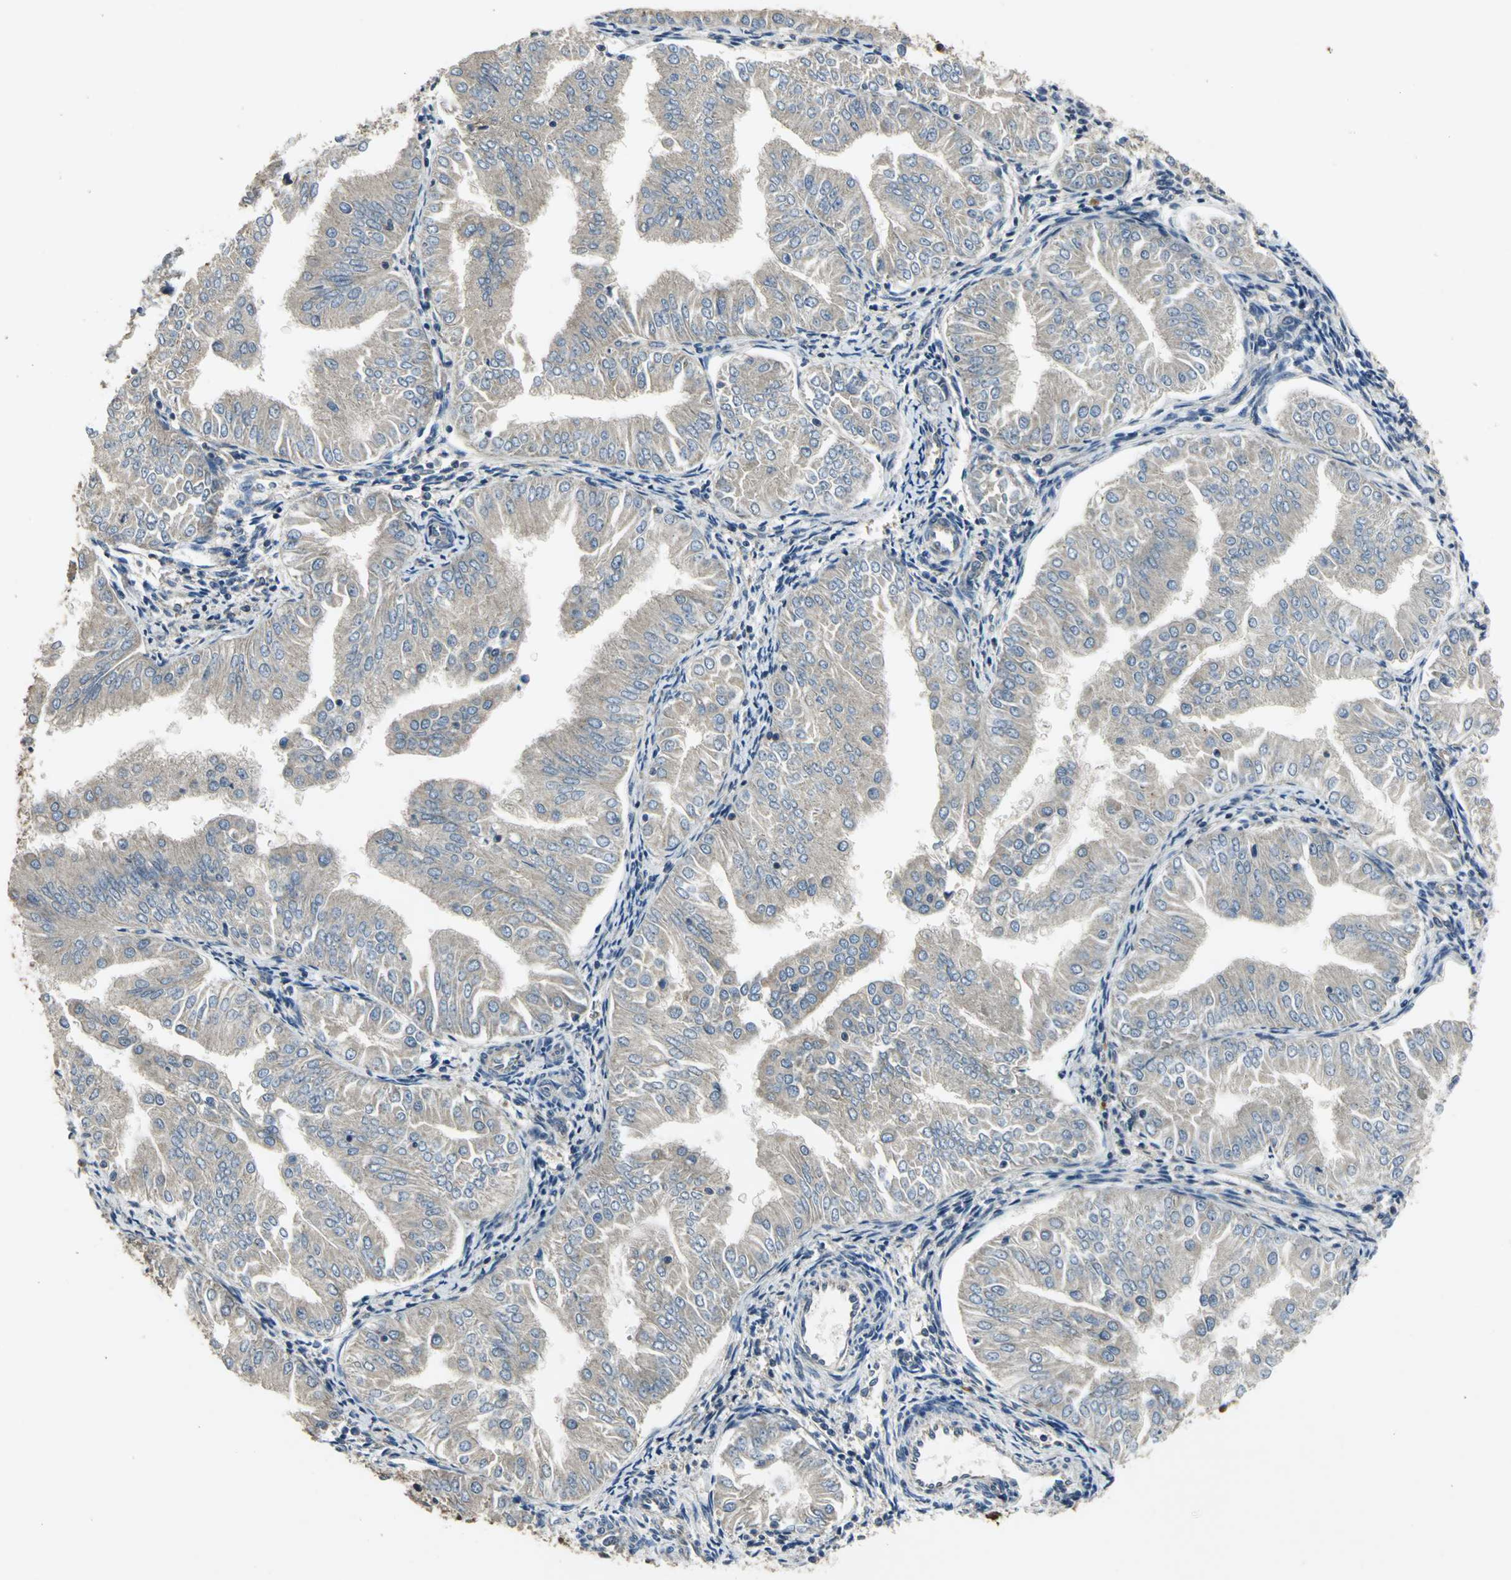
{"staining": {"intensity": "weak", "quantity": ">75%", "location": "cytoplasmic/membranous"}, "tissue": "endometrial cancer", "cell_type": "Tumor cells", "image_type": "cancer", "snomed": [{"axis": "morphology", "description": "Adenocarcinoma, NOS"}, {"axis": "topography", "description": "Endometrium"}], "caption": "Immunohistochemistry micrograph of neoplastic tissue: endometrial adenocarcinoma stained using immunohistochemistry demonstrates low levels of weak protein expression localized specifically in the cytoplasmic/membranous of tumor cells, appearing as a cytoplasmic/membranous brown color.", "gene": "IRF3", "patient": {"sex": "female", "age": 53}}